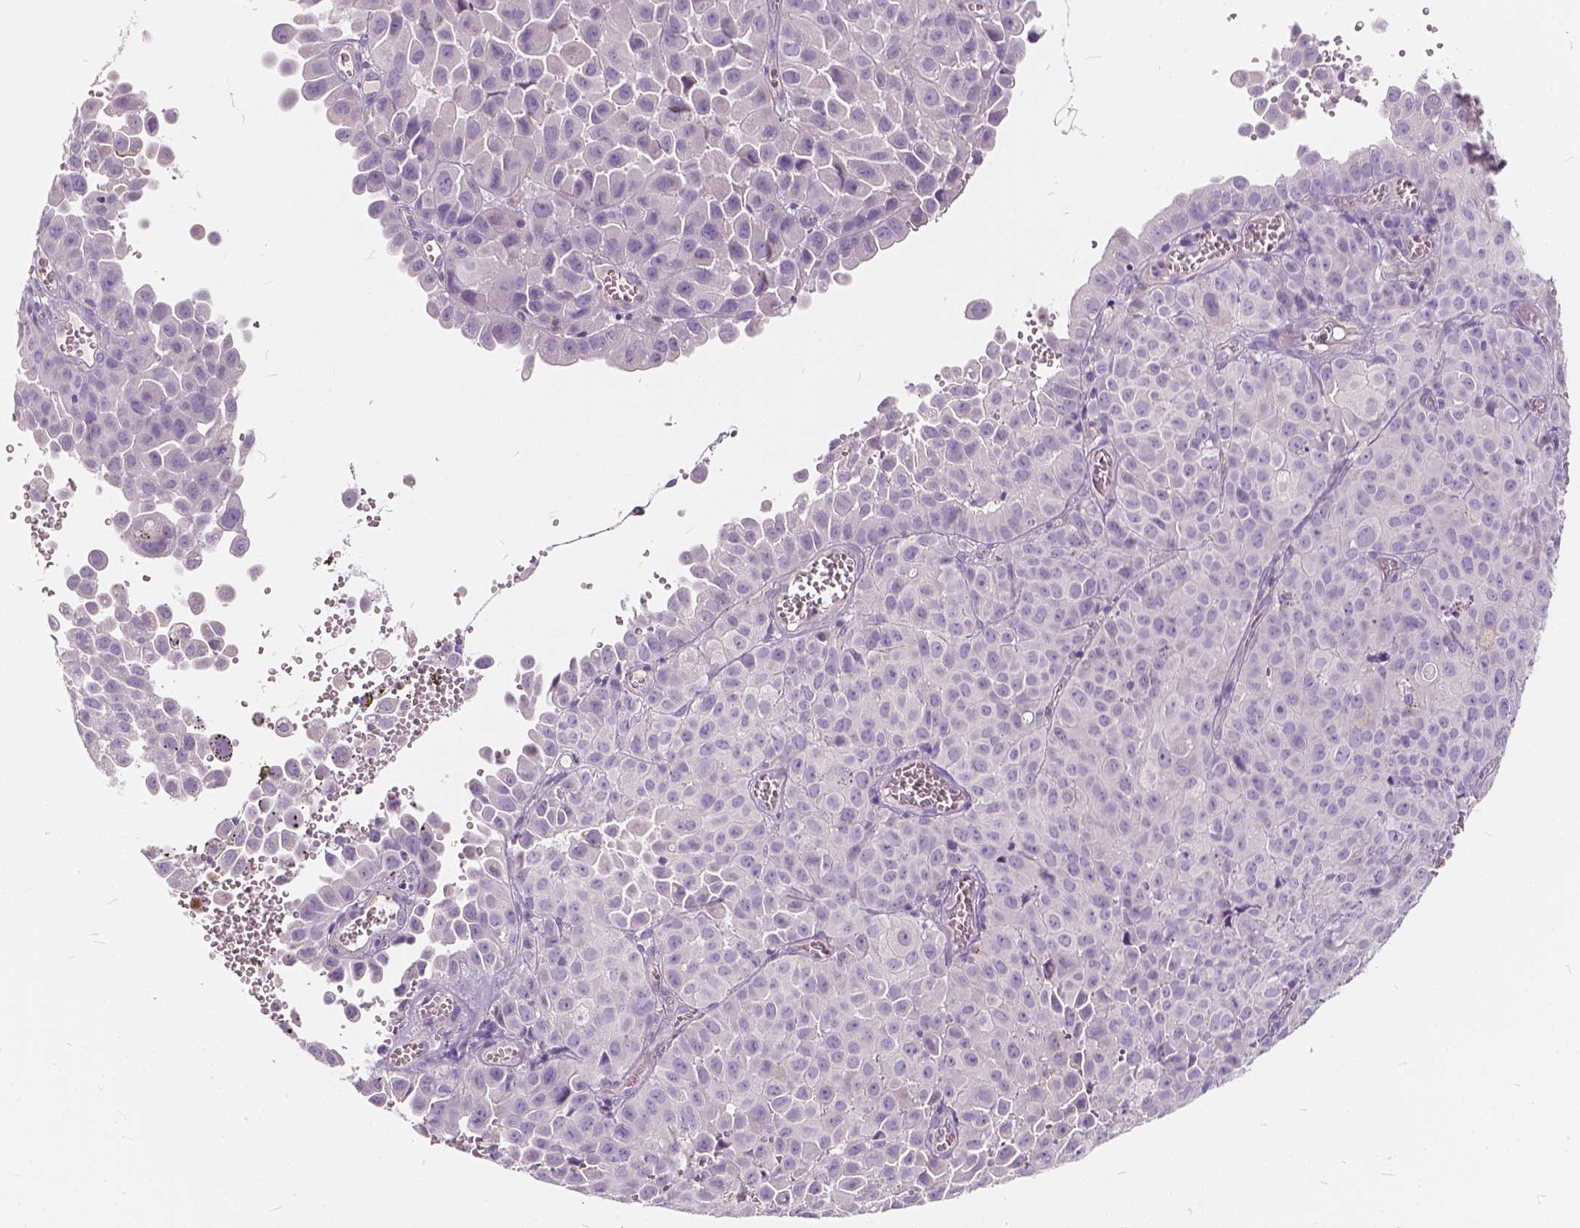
{"staining": {"intensity": "negative", "quantity": "none", "location": "none"}, "tissue": "cervical cancer", "cell_type": "Tumor cells", "image_type": "cancer", "snomed": [{"axis": "morphology", "description": "Squamous cell carcinoma, NOS"}, {"axis": "topography", "description": "Cervix"}], "caption": "Tumor cells are negative for brown protein staining in cervical squamous cell carcinoma.", "gene": "KIAA0513", "patient": {"sex": "female", "age": 55}}